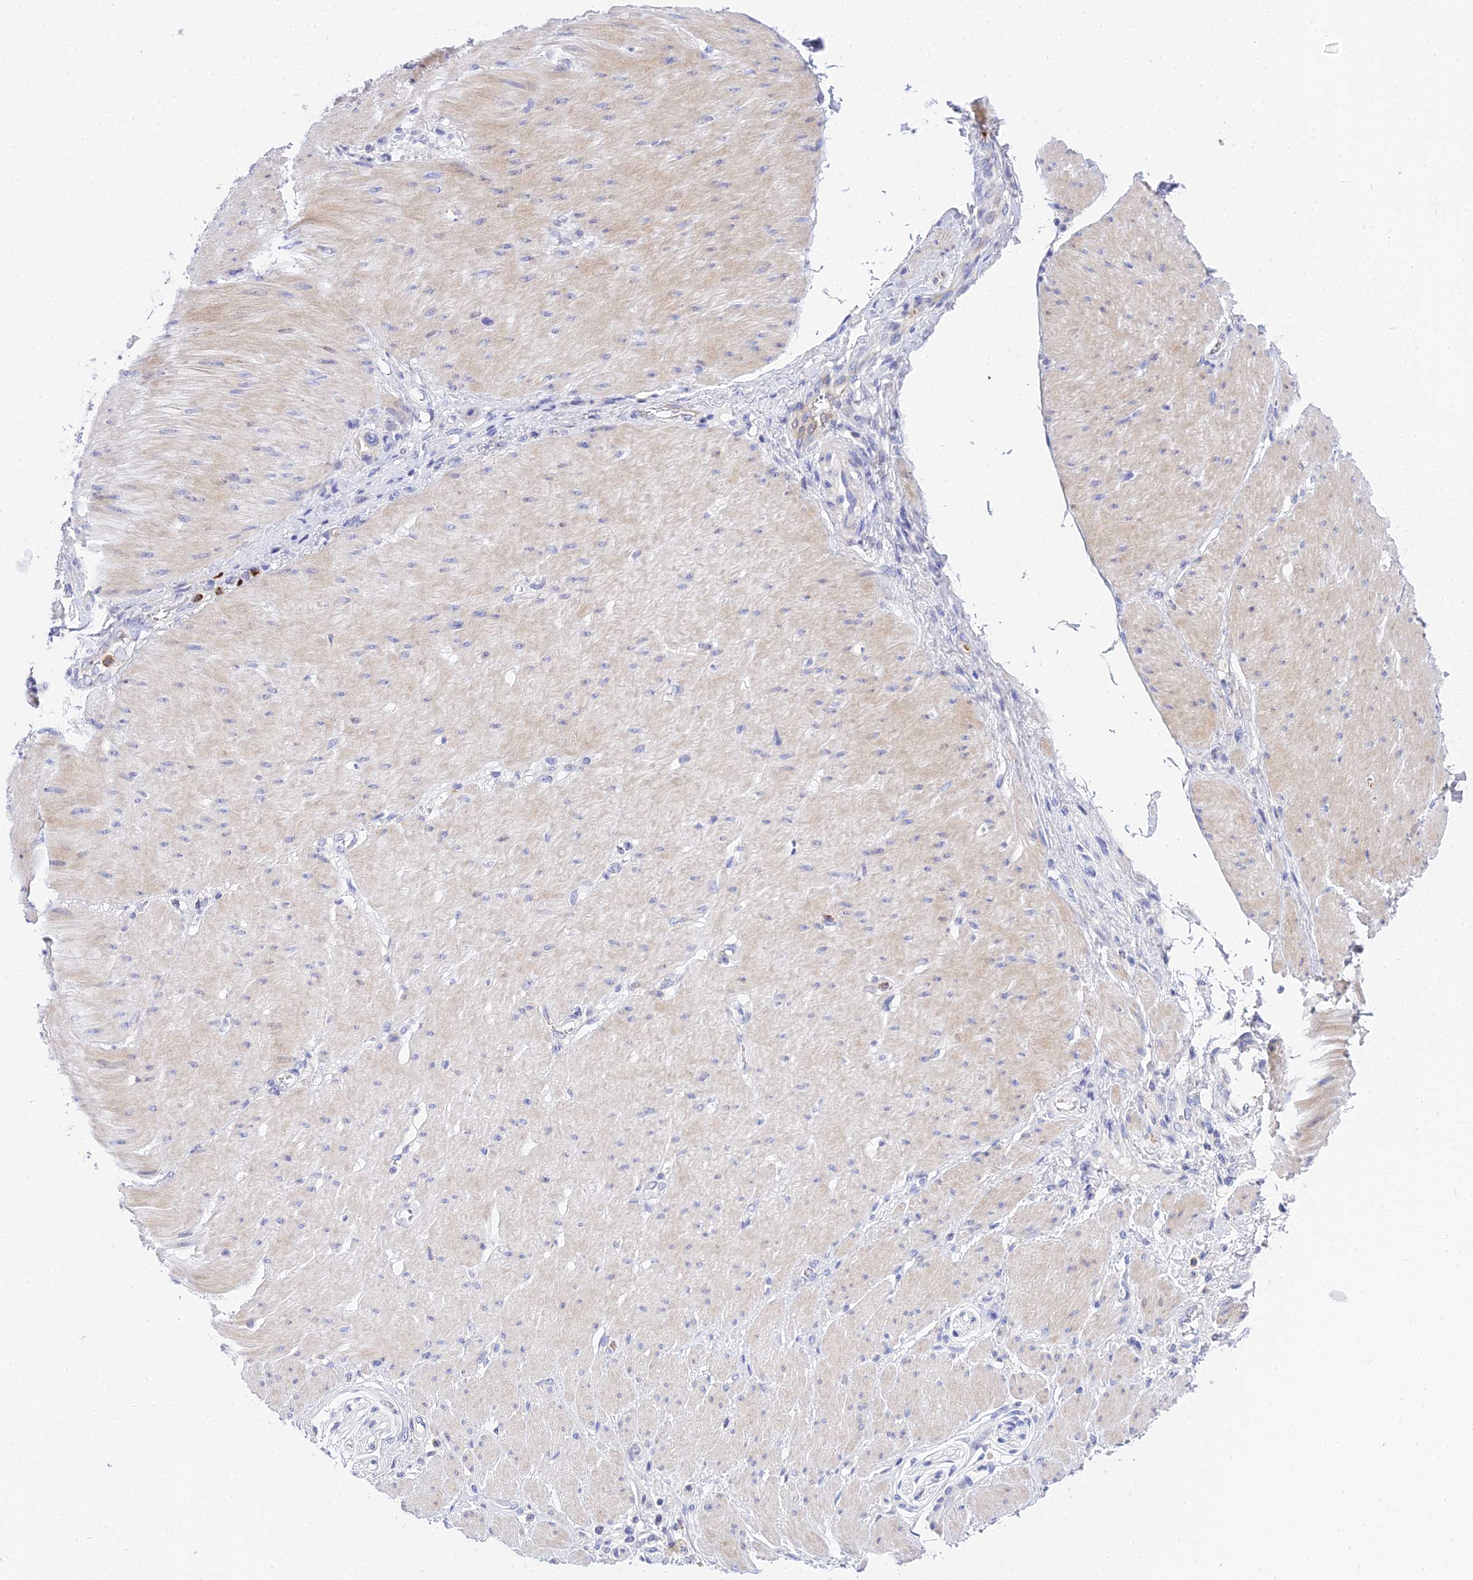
{"staining": {"intensity": "negative", "quantity": "none", "location": "none"}, "tissue": "stomach cancer", "cell_type": "Tumor cells", "image_type": "cancer", "snomed": [{"axis": "morphology", "description": "Normal tissue, NOS"}, {"axis": "morphology", "description": "Adenocarcinoma, NOS"}, {"axis": "topography", "description": "Stomach, upper"}, {"axis": "topography", "description": "Stomach"}], "caption": "The histopathology image reveals no significant positivity in tumor cells of adenocarcinoma (stomach). (Immunohistochemistry (ihc), brightfield microscopy, high magnification).", "gene": "VWC2L", "patient": {"sex": "female", "age": 65}}